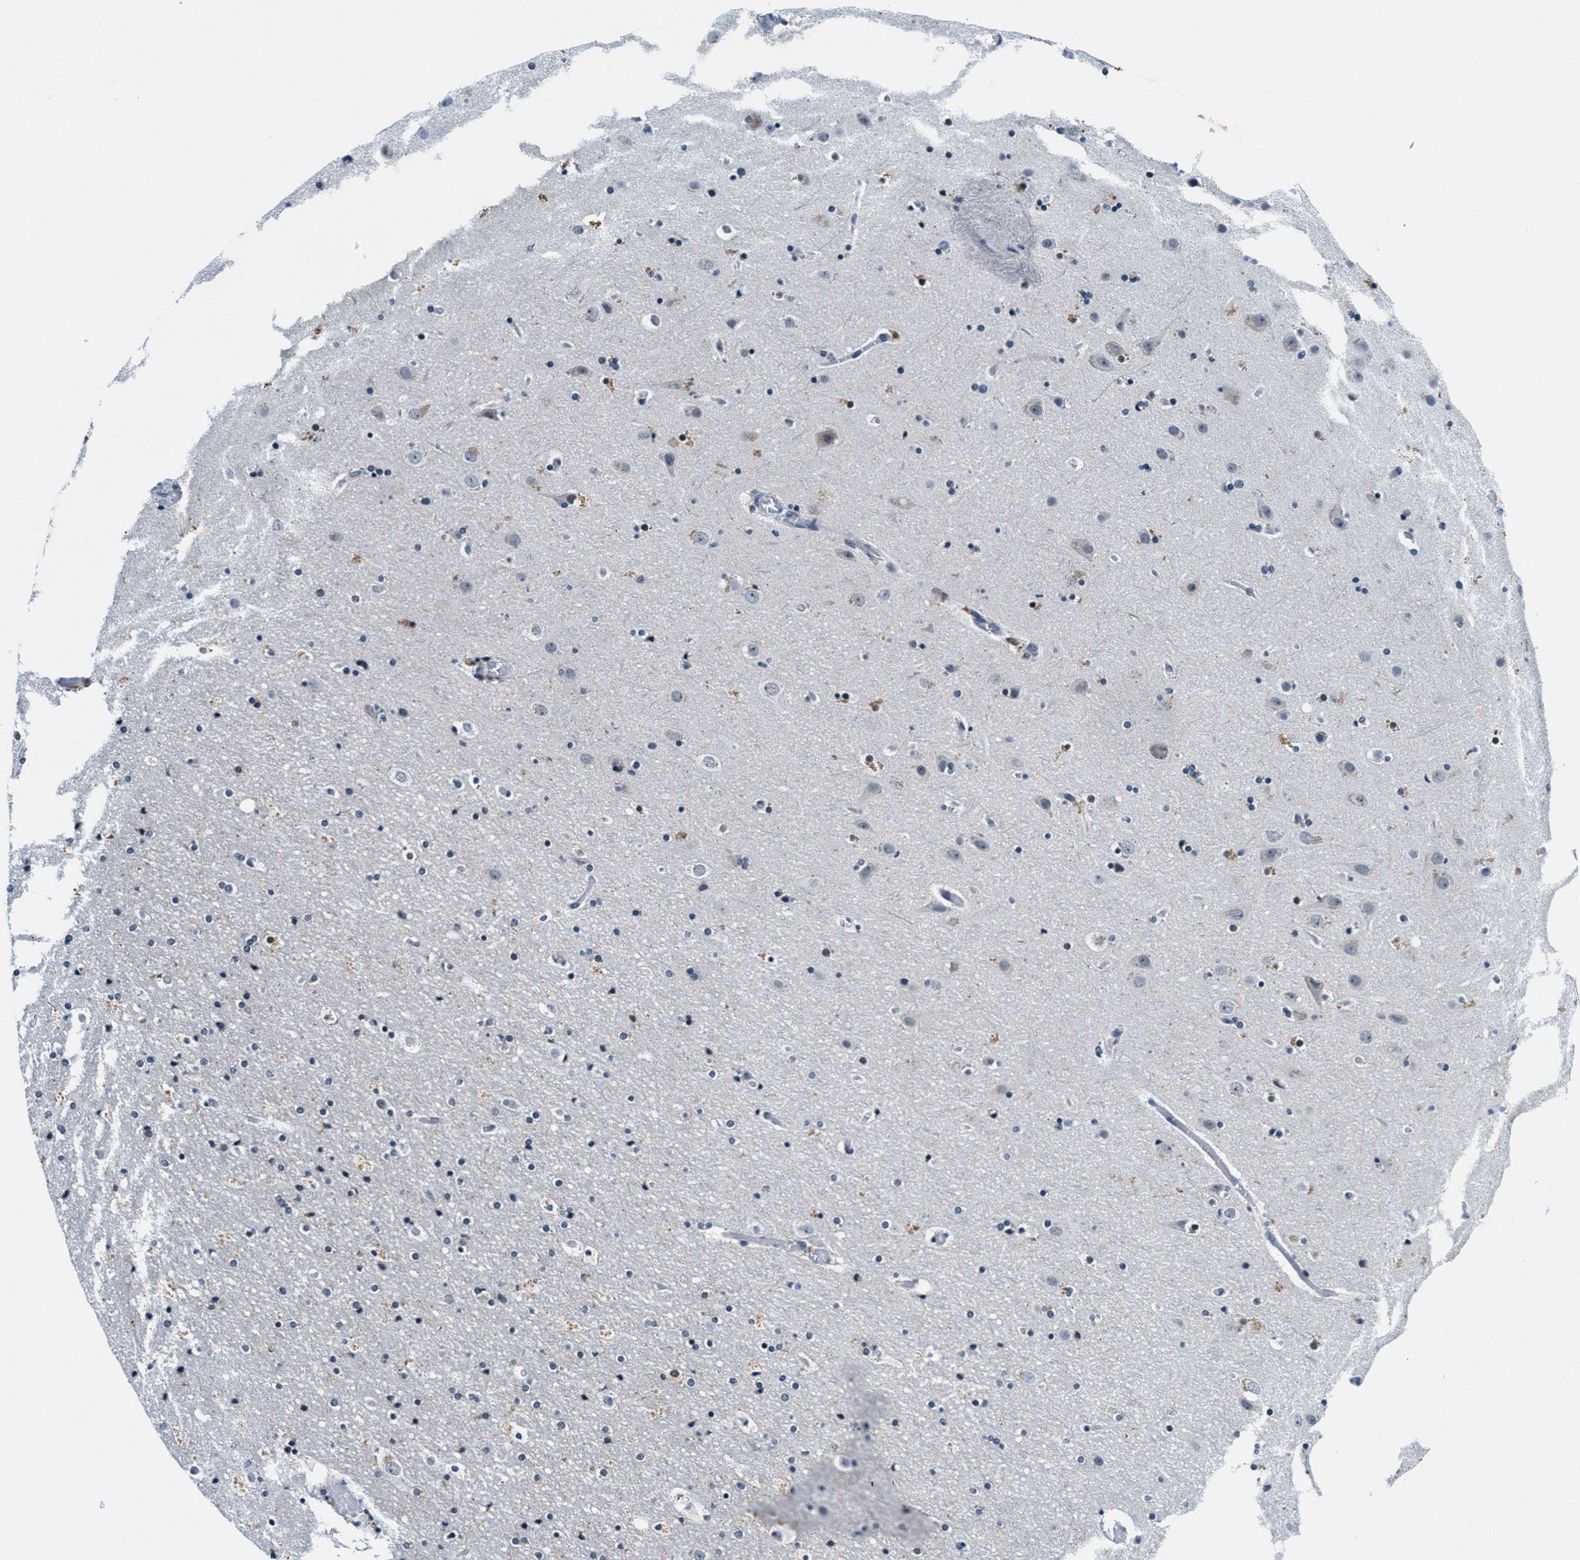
{"staining": {"intensity": "negative", "quantity": "none", "location": "none"}, "tissue": "cerebral cortex", "cell_type": "Endothelial cells", "image_type": "normal", "snomed": [{"axis": "morphology", "description": "Normal tissue, NOS"}, {"axis": "topography", "description": "Cerebral cortex"}], "caption": "Endothelial cells show no significant protein expression in normal cerebral cortex. Nuclei are stained in blue.", "gene": "HS3ST2", "patient": {"sex": "male", "age": 57}}